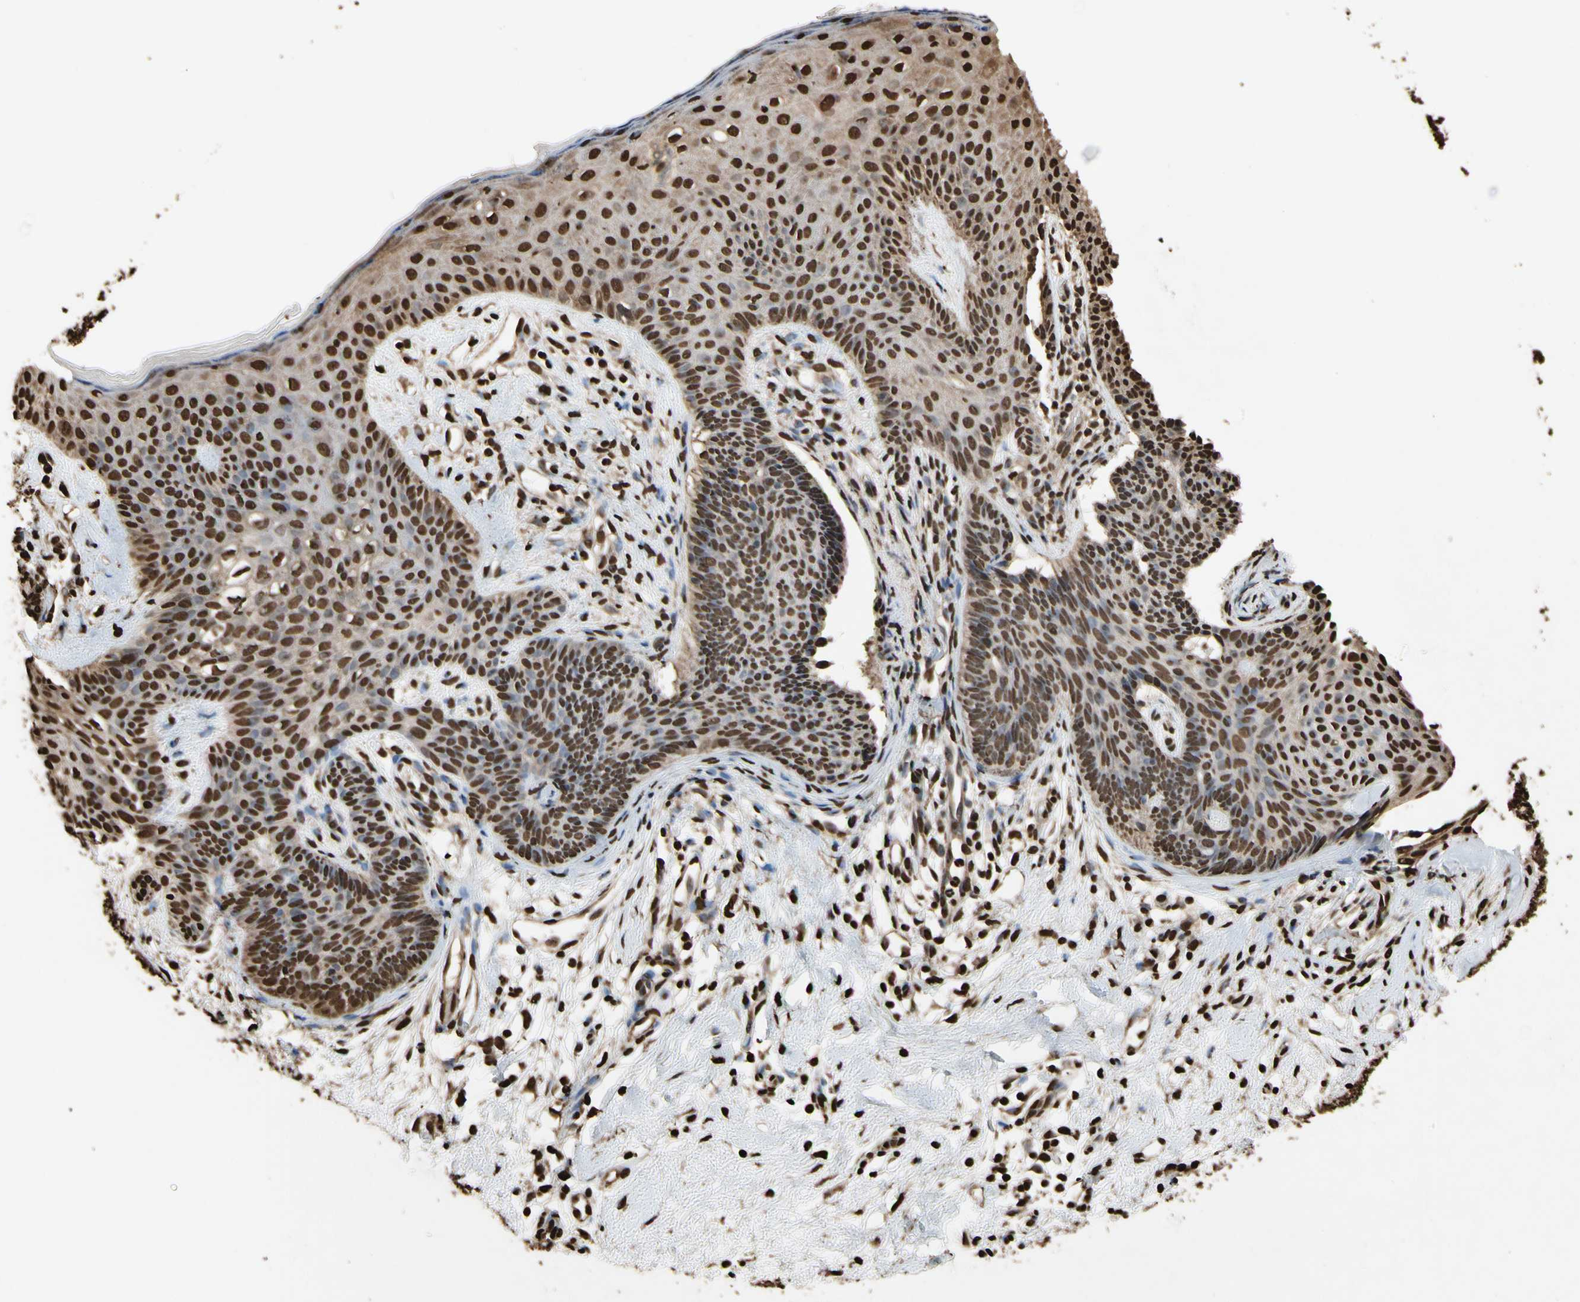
{"staining": {"intensity": "strong", "quantity": ">75%", "location": "cytoplasmic/membranous,nuclear"}, "tissue": "skin cancer", "cell_type": "Tumor cells", "image_type": "cancer", "snomed": [{"axis": "morphology", "description": "Developmental malformation"}, {"axis": "morphology", "description": "Basal cell carcinoma"}, {"axis": "topography", "description": "Skin"}], "caption": "Brown immunohistochemical staining in skin cancer reveals strong cytoplasmic/membranous and nuclear expression in about >75% of tumor cells. (DAB = brown stain, brightfield microscopy at high magnification).", "gene": "HNRNPK", "patient": {"sex": "female", "age": 62}}